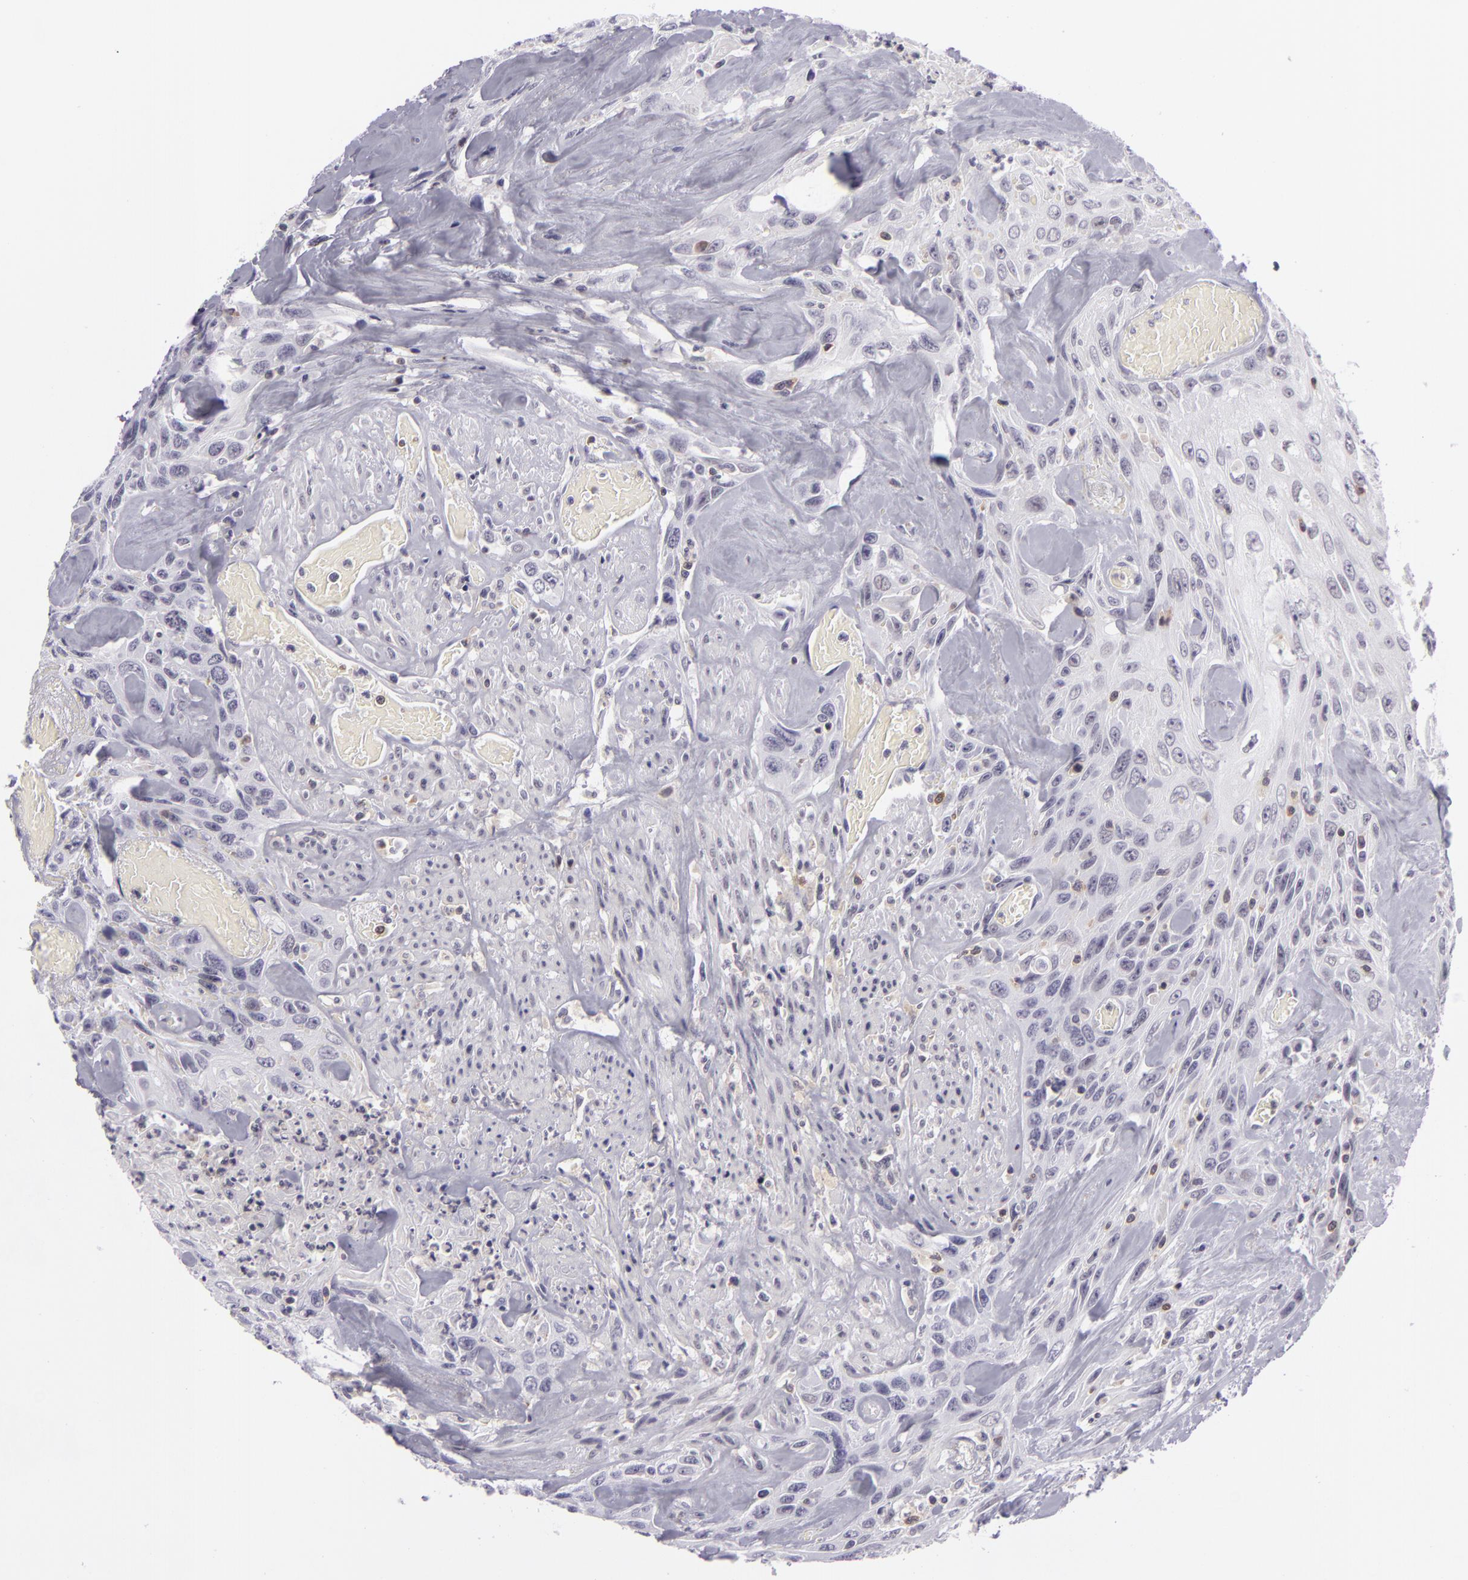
{"staining": {"intensity": "negative", "quantity": "none", "location": "none"}, "tissue": "urothelial cancer", "cell_type": "Tumor cells", "image_type": "cancer", "snomed": [{"axis": "morphology", "description": "Urothelial carcinoma, High grade"}, {"axis": "topography", "description": "Urinary bladder"}], "caption": "A photomicrograph of human urothelial cancer is negative for staining in tumor cells.", "gene": "KCNAB2", "patient": {"sex": "female", "age": 84}}